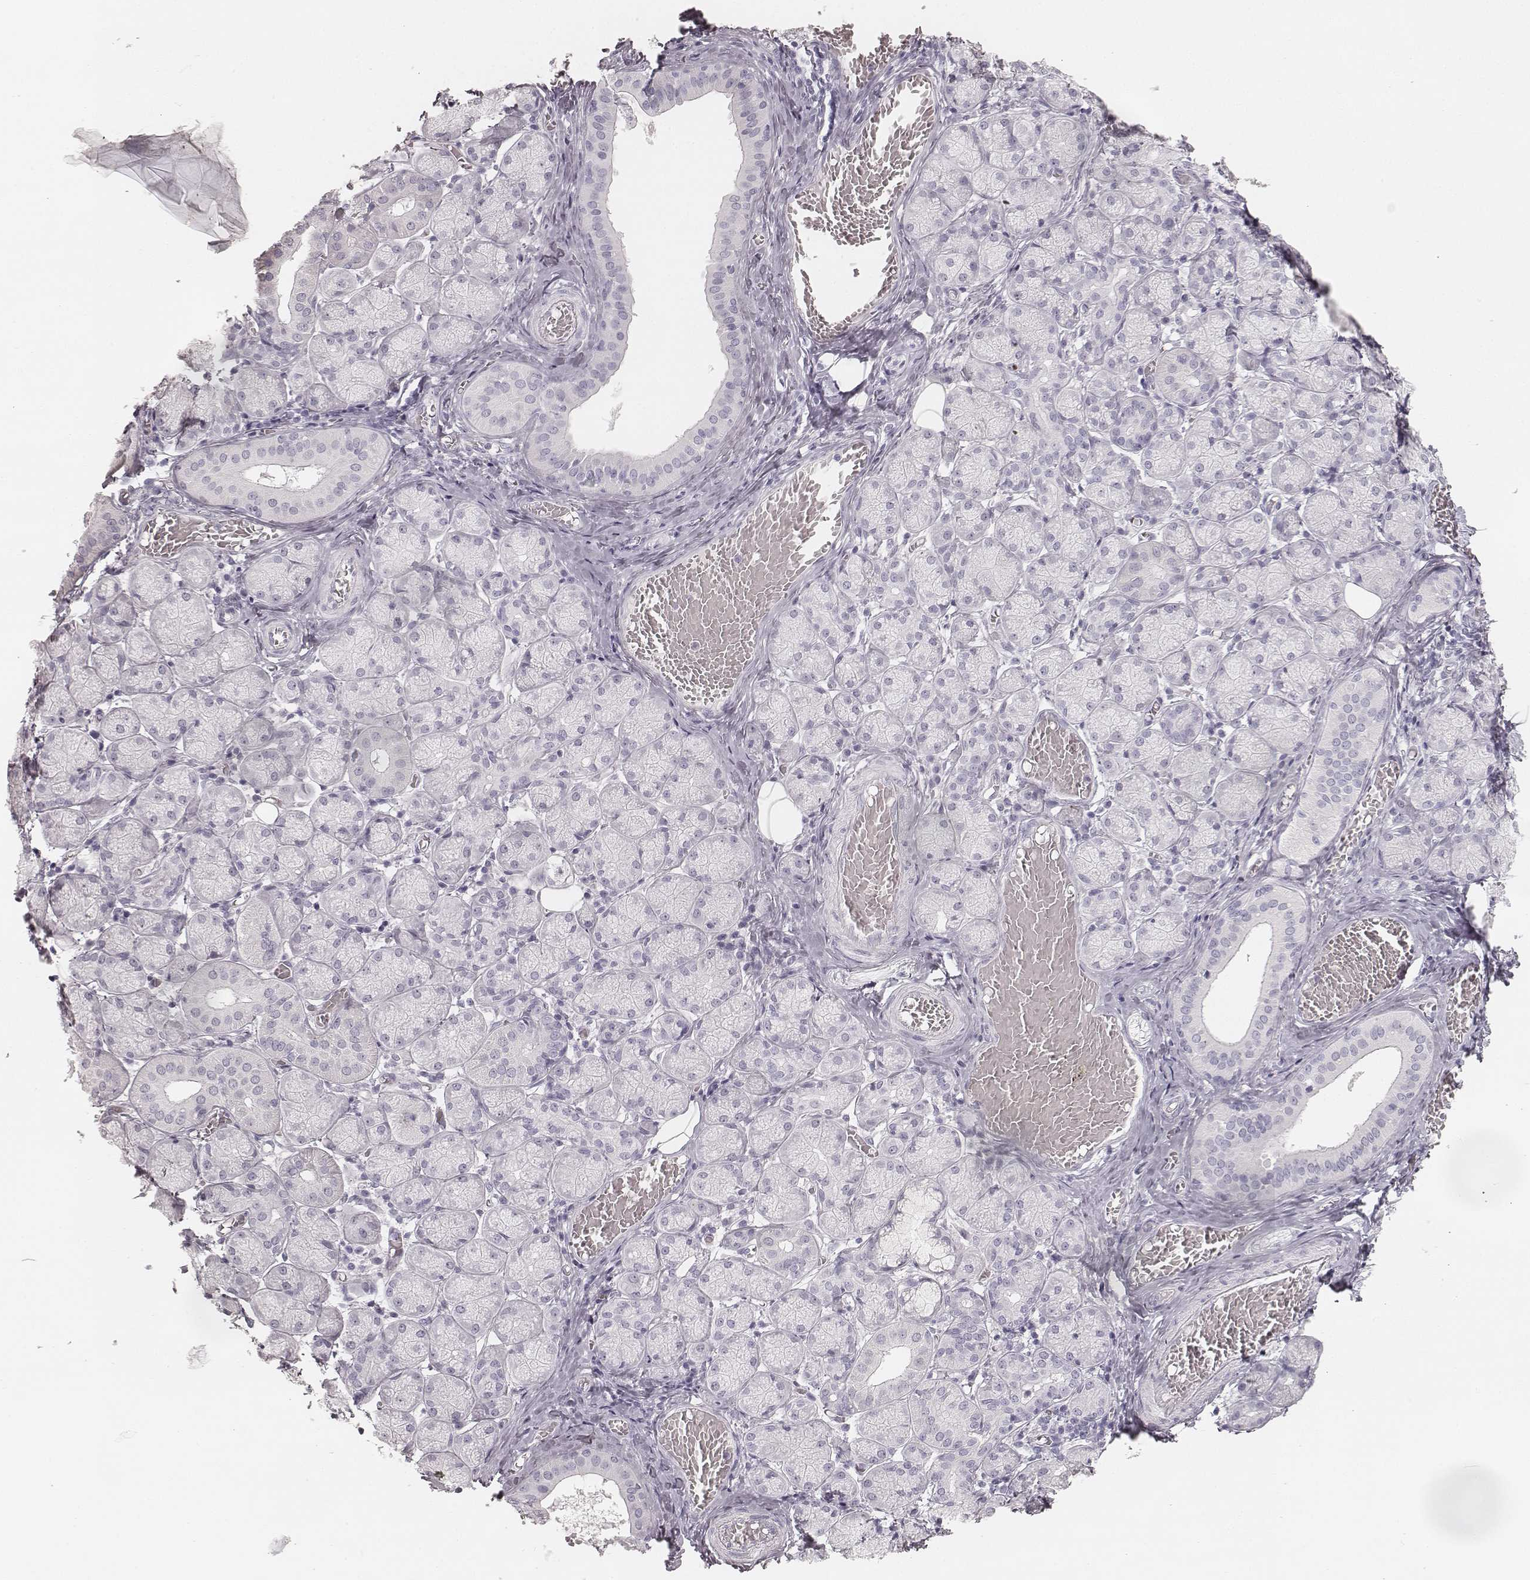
{"staining": {"intensity": "negative", "quantity": "none", "location": "none"}, "tissue": "salivary gland", "cell_type": "Glandular cells", "image_type": "normal", "snomed": [{"axis": "morphology", "description": "Normal tissue, NOS"}, {"axis": "topography", "description": "Salivary gland"}, {"axis": "topography", "description": "Peripheral nerve tissue"}], "caption": "IHC of normal human salivary gland demonstrates no positivity in glandular cells.", "gene": "KRT34", "patient": {"sex": "female", "age": 24}}